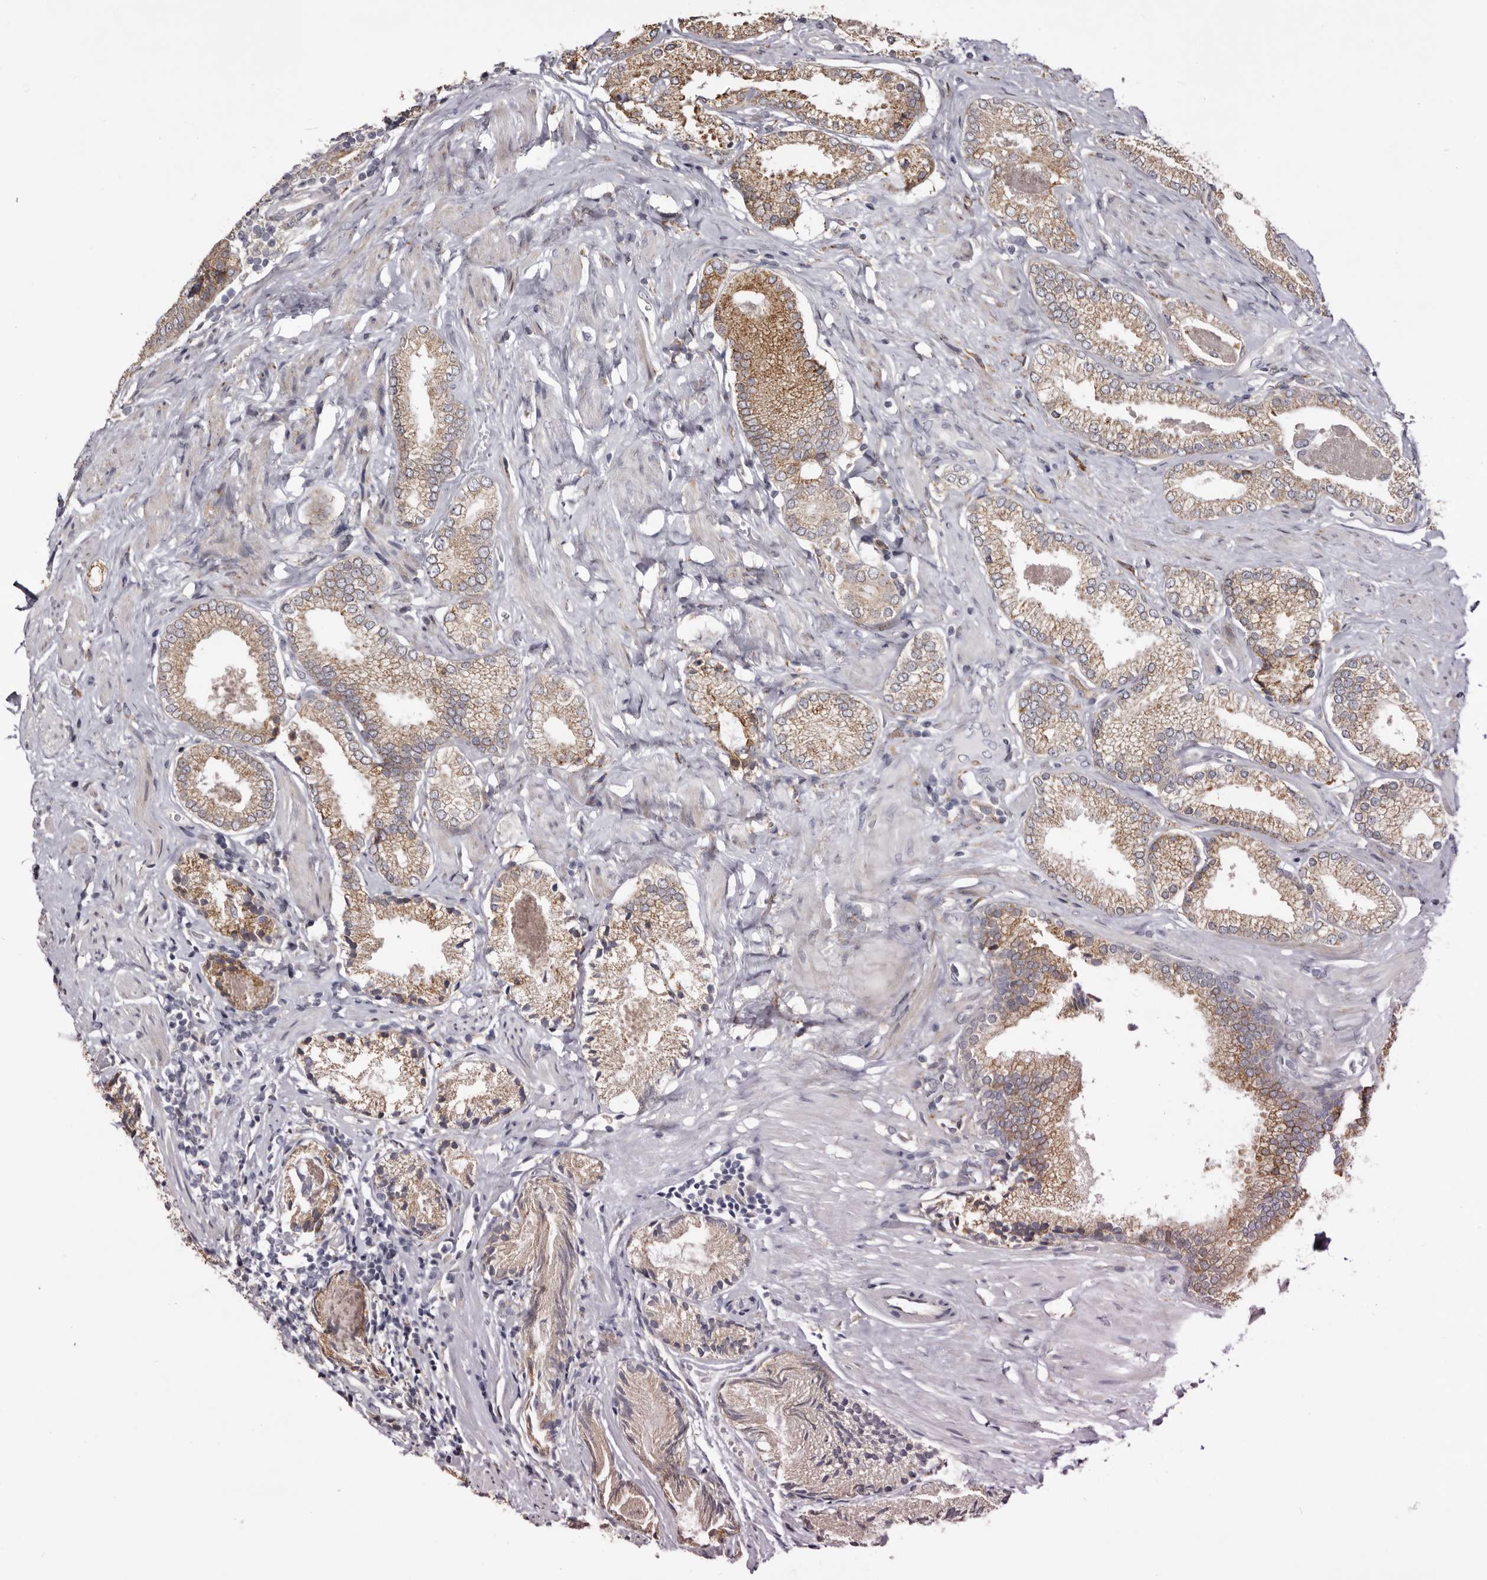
{"staining": {"intensity": "moderate", "quantity": ">75%", "location": "cytoplasmic/membranous"}, "tissue": "prostate cancer", "cell_type": "Tumor cells", "image_type": "cancer", "snomed": [{"axis": "morphology", "description": "Adenocarcinoma, Low grade"}, {"axis": "topography", "description": "Prostate"}], "caption": "IHC staining of prostate cancer (adenocarcinoma (low-grade)), which demonstrates medium levels of moderate cytoplasmic/membranous staining in approximately >75% of tumor cells indicating moderate cytoplasmic/membranous protein expression. The staining was performed using DAB (brown) for protein detection and nuclei were counterstained in hematoxylin (blue).", "gene": "PIGX", "patient": {"sex": "male", "age": 71}}